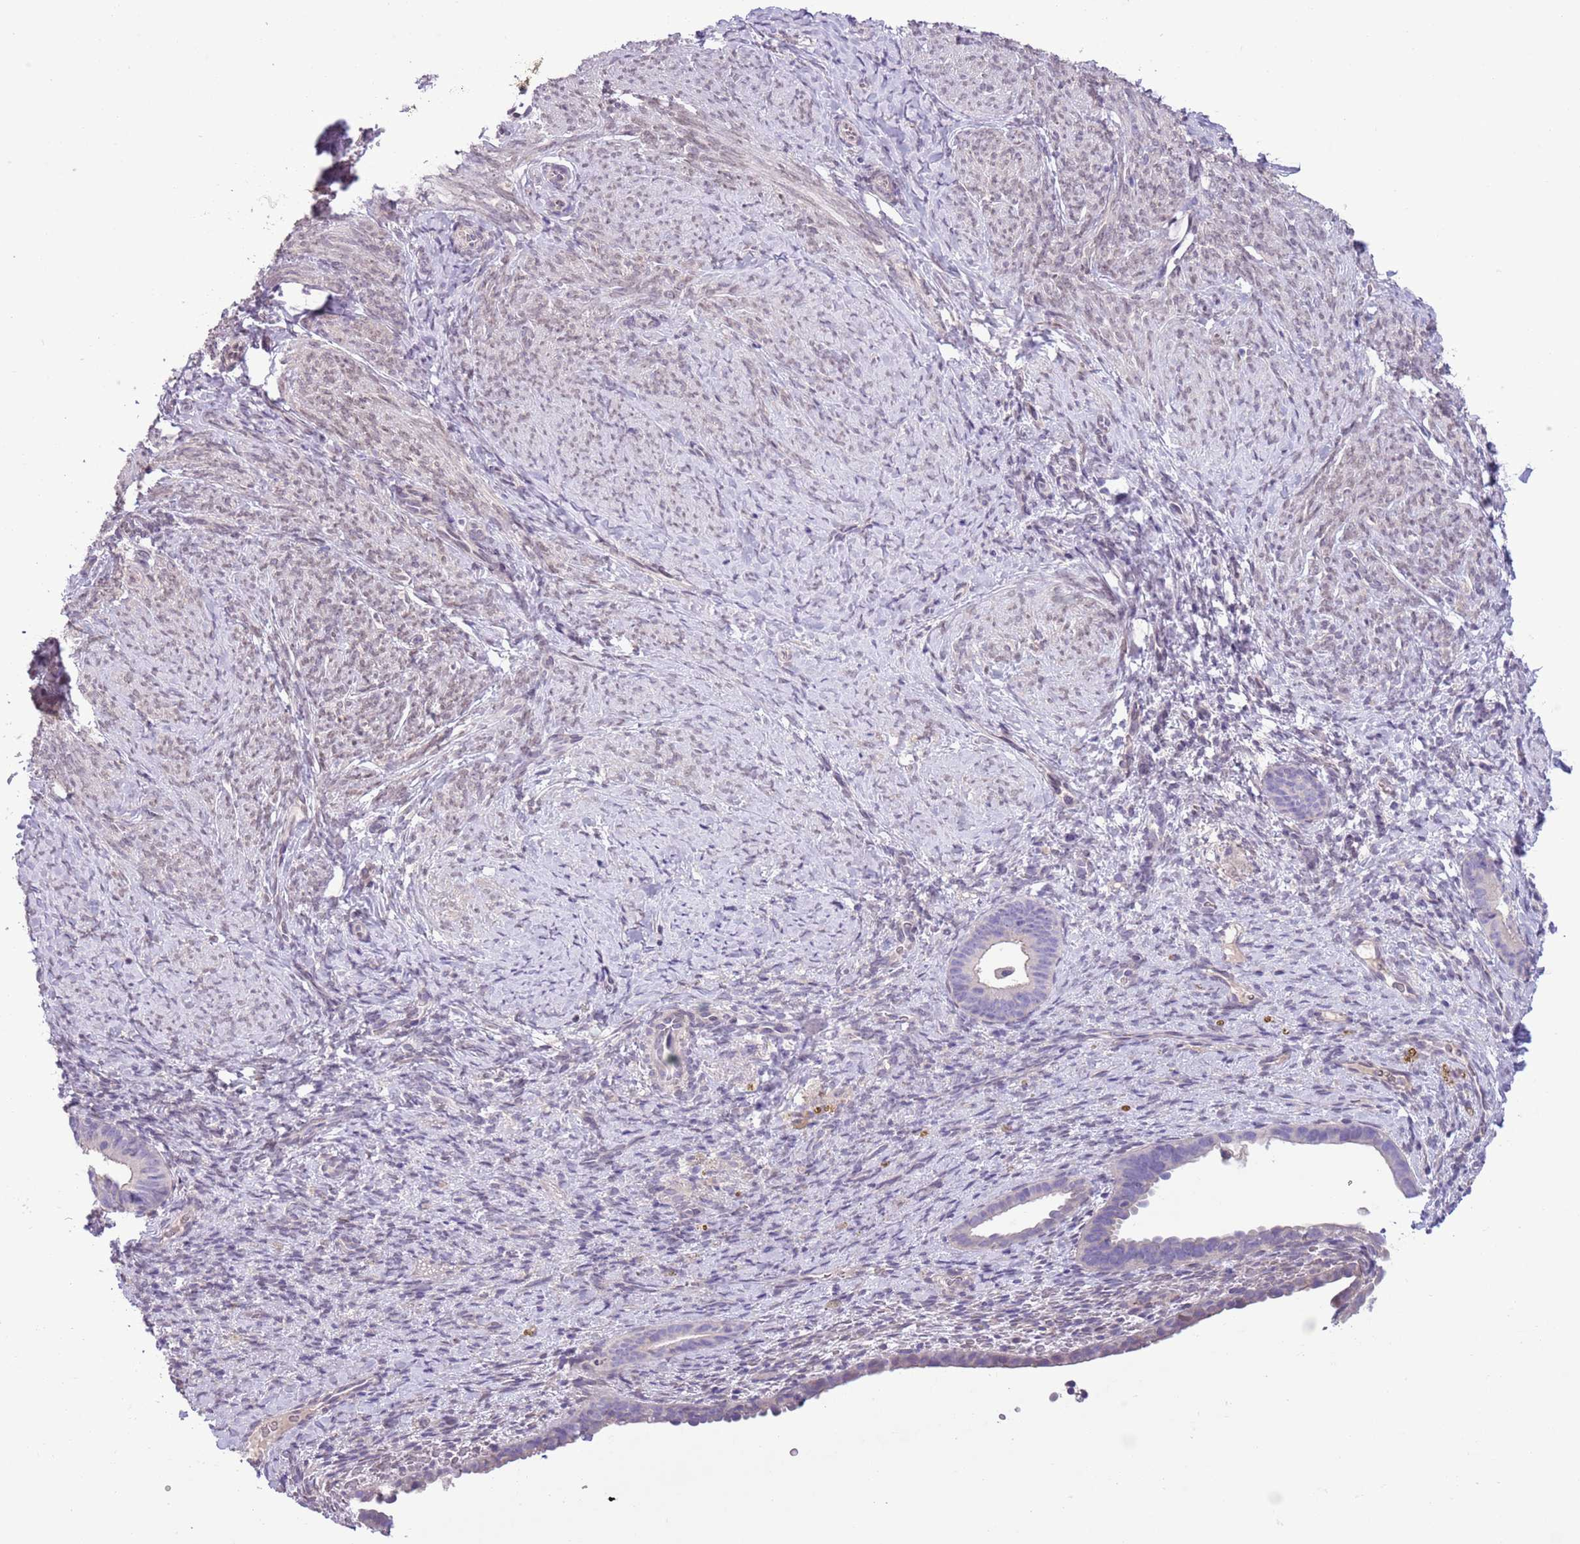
{"staining": {"intensity": "negative", "quantity": "none", "location": "none"}, "tissue": "endometrium", "cell_type": "Cells in endometrial stroma", "image_type": "normal", "snomed": [{"axis": "morphology", "description": "Normal tissue, NOS"}, {"axis": "topography", "description": "Endometrium"}], "caption": "Cells in endometrial stroma are negative for brown protein staining in benign endometrium. (Stains: DAB IHC with hematoxylin counter stain, Microscopy: brightfield microscopy at high magnification).", "gene": "CCND2", "patient": {"sex": "female", "age": 65}}